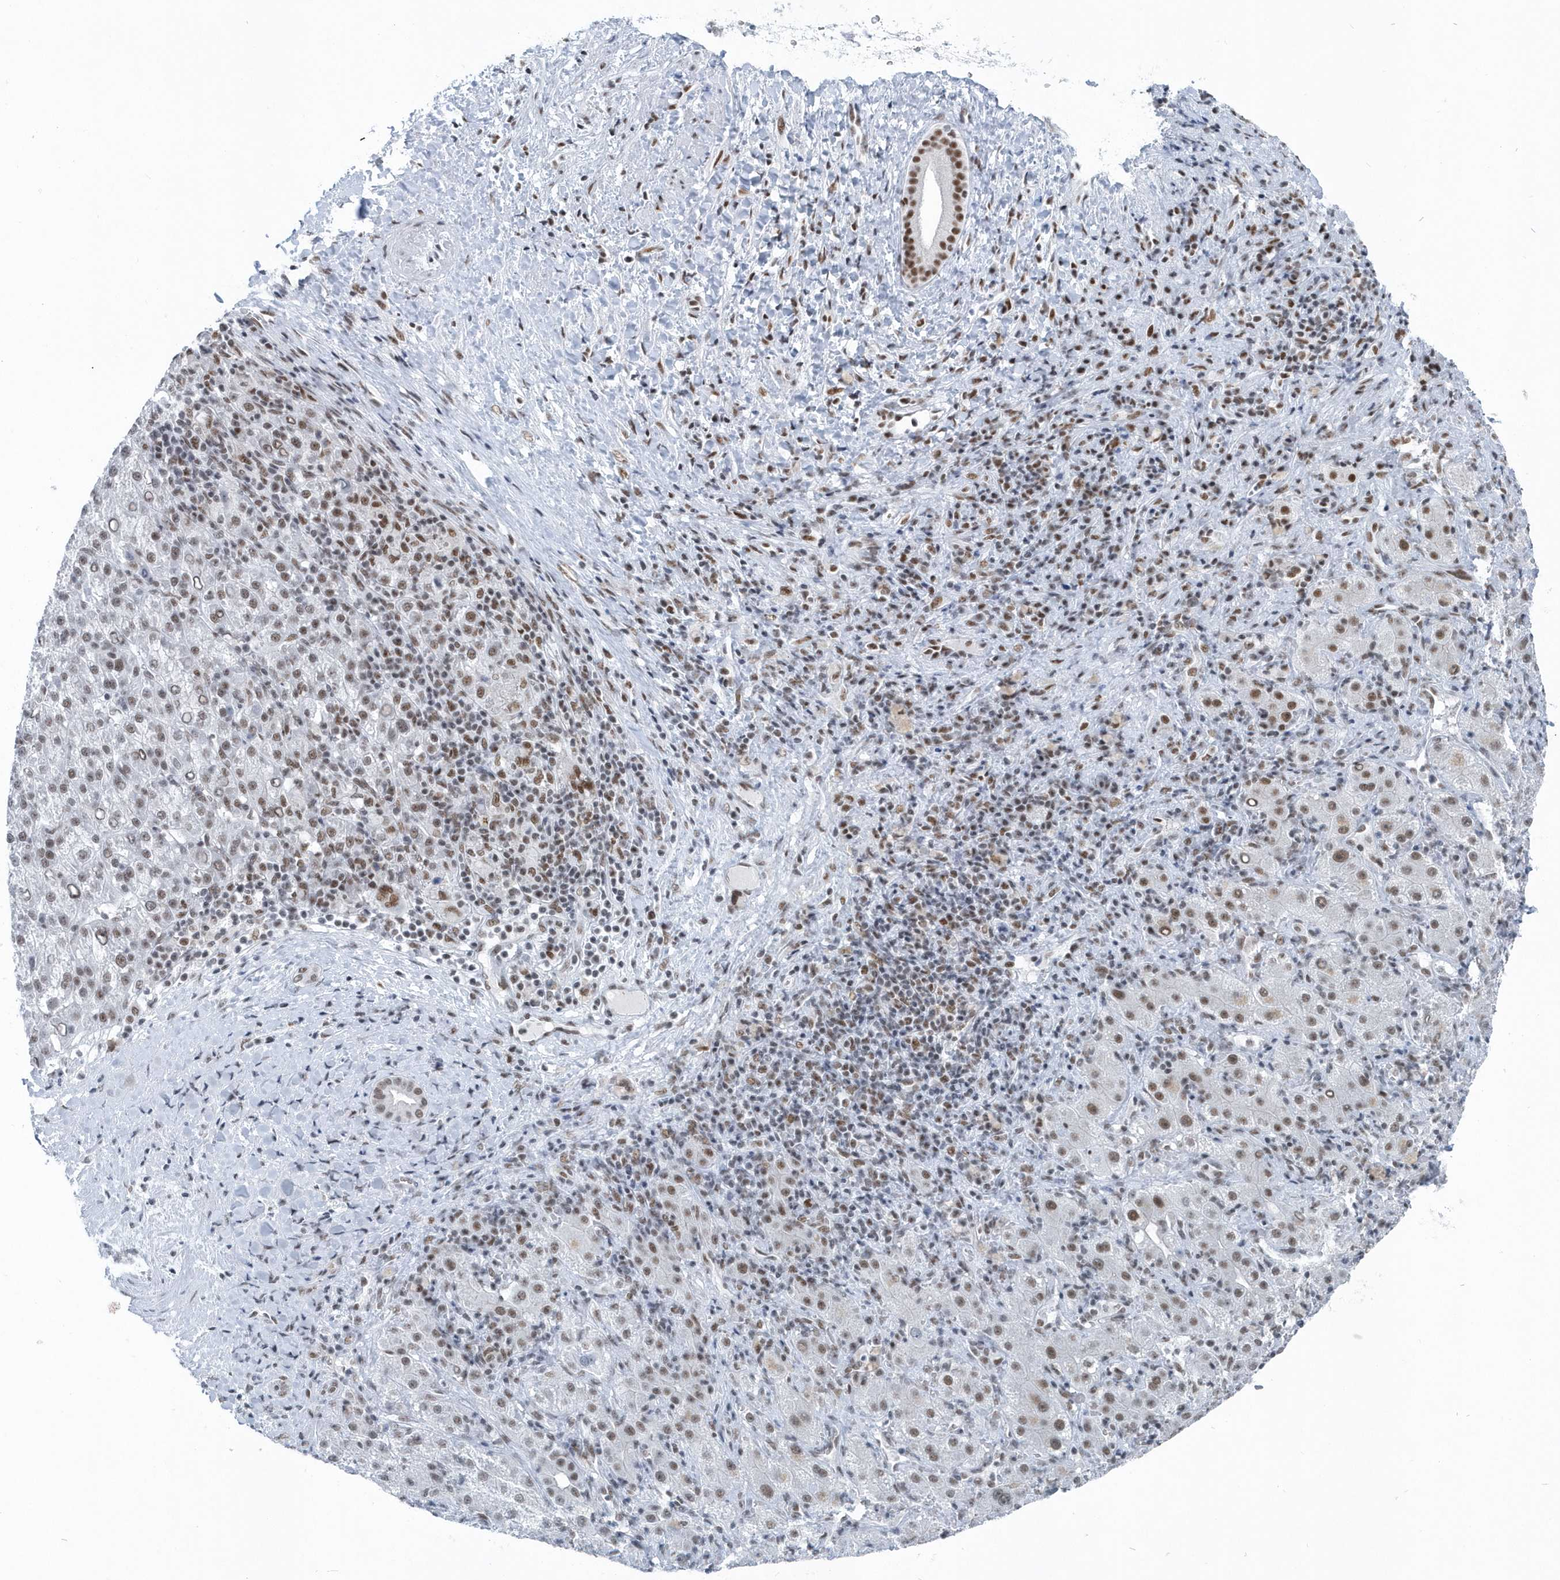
{"staining": {"intensity": "moderate", "quantity": "25%-75%", "location": "nuclear"}, "tissue": "liver cancer", "cell_type": "Tumor cells", "image_type": "cancer", "snomed": [{"axis": "morphology", "description": "Carcinoma, Hepatocellular, NOS"}, {"axis": "topography", "description": "Liver"}], "caption": "This photomicrograph shows immunohistochemistry (IHC) staining of liver cancer (hepatocellular carcinoma), with medium moderate nuclear positivity in approximately 25%-75% of tumor cells.", "gene": "FIP1L1", "patient": {"sex": "female", "age": 58}}